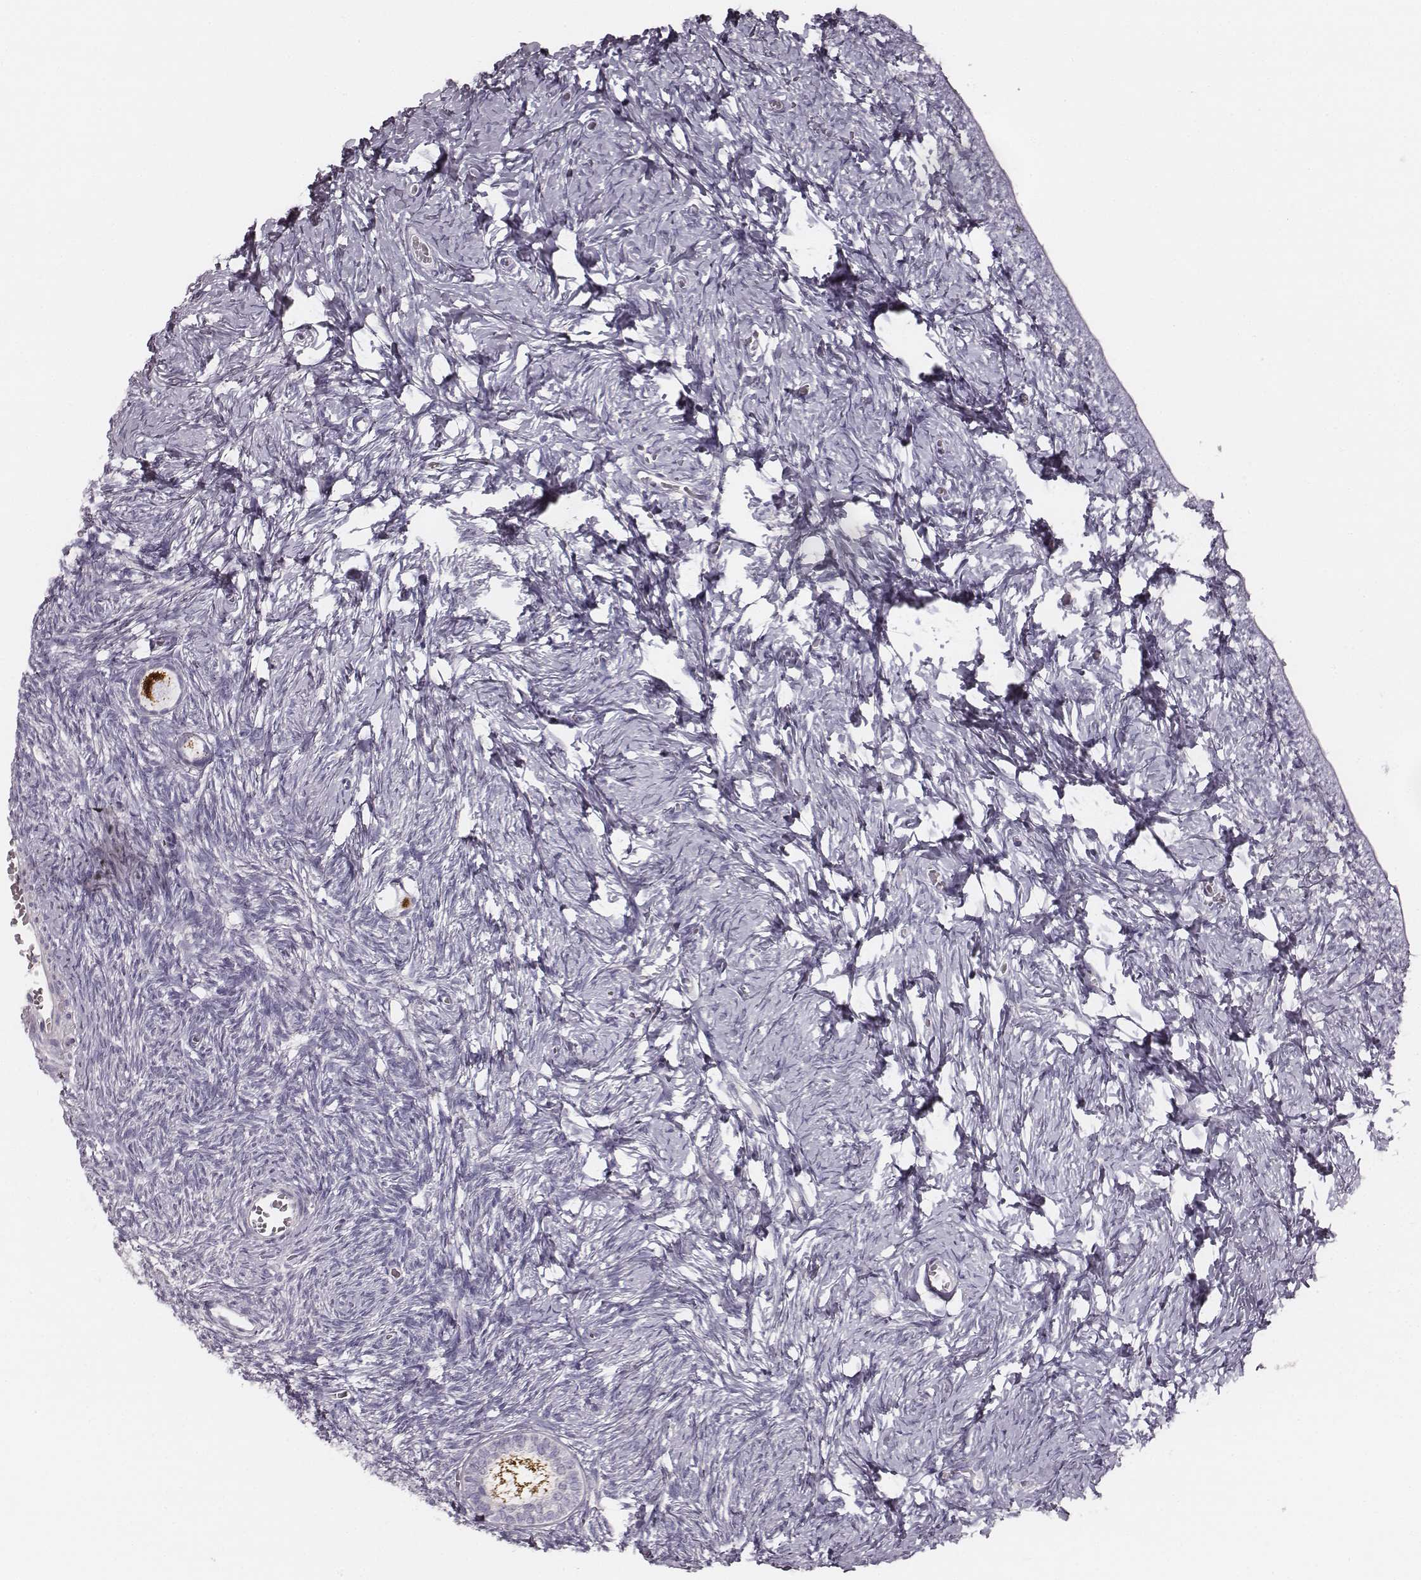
{"staining": {"intensity": "negative", "quantity": "none", "location": "none"}, "tissue": "ovary", "cell_type": "Follicle cells", "image_type": "normal", "snomed": [{"axis": "morphology", "description": "Normal tissue, NOS"}, {"axis": "topography", "description": "Ovary"}], "caption": "The IHC histopathology image has no significant positivity in follicle cells of ovary.", "gene": "UBL4B", "patient": {"sex": "female", "age": 27}}